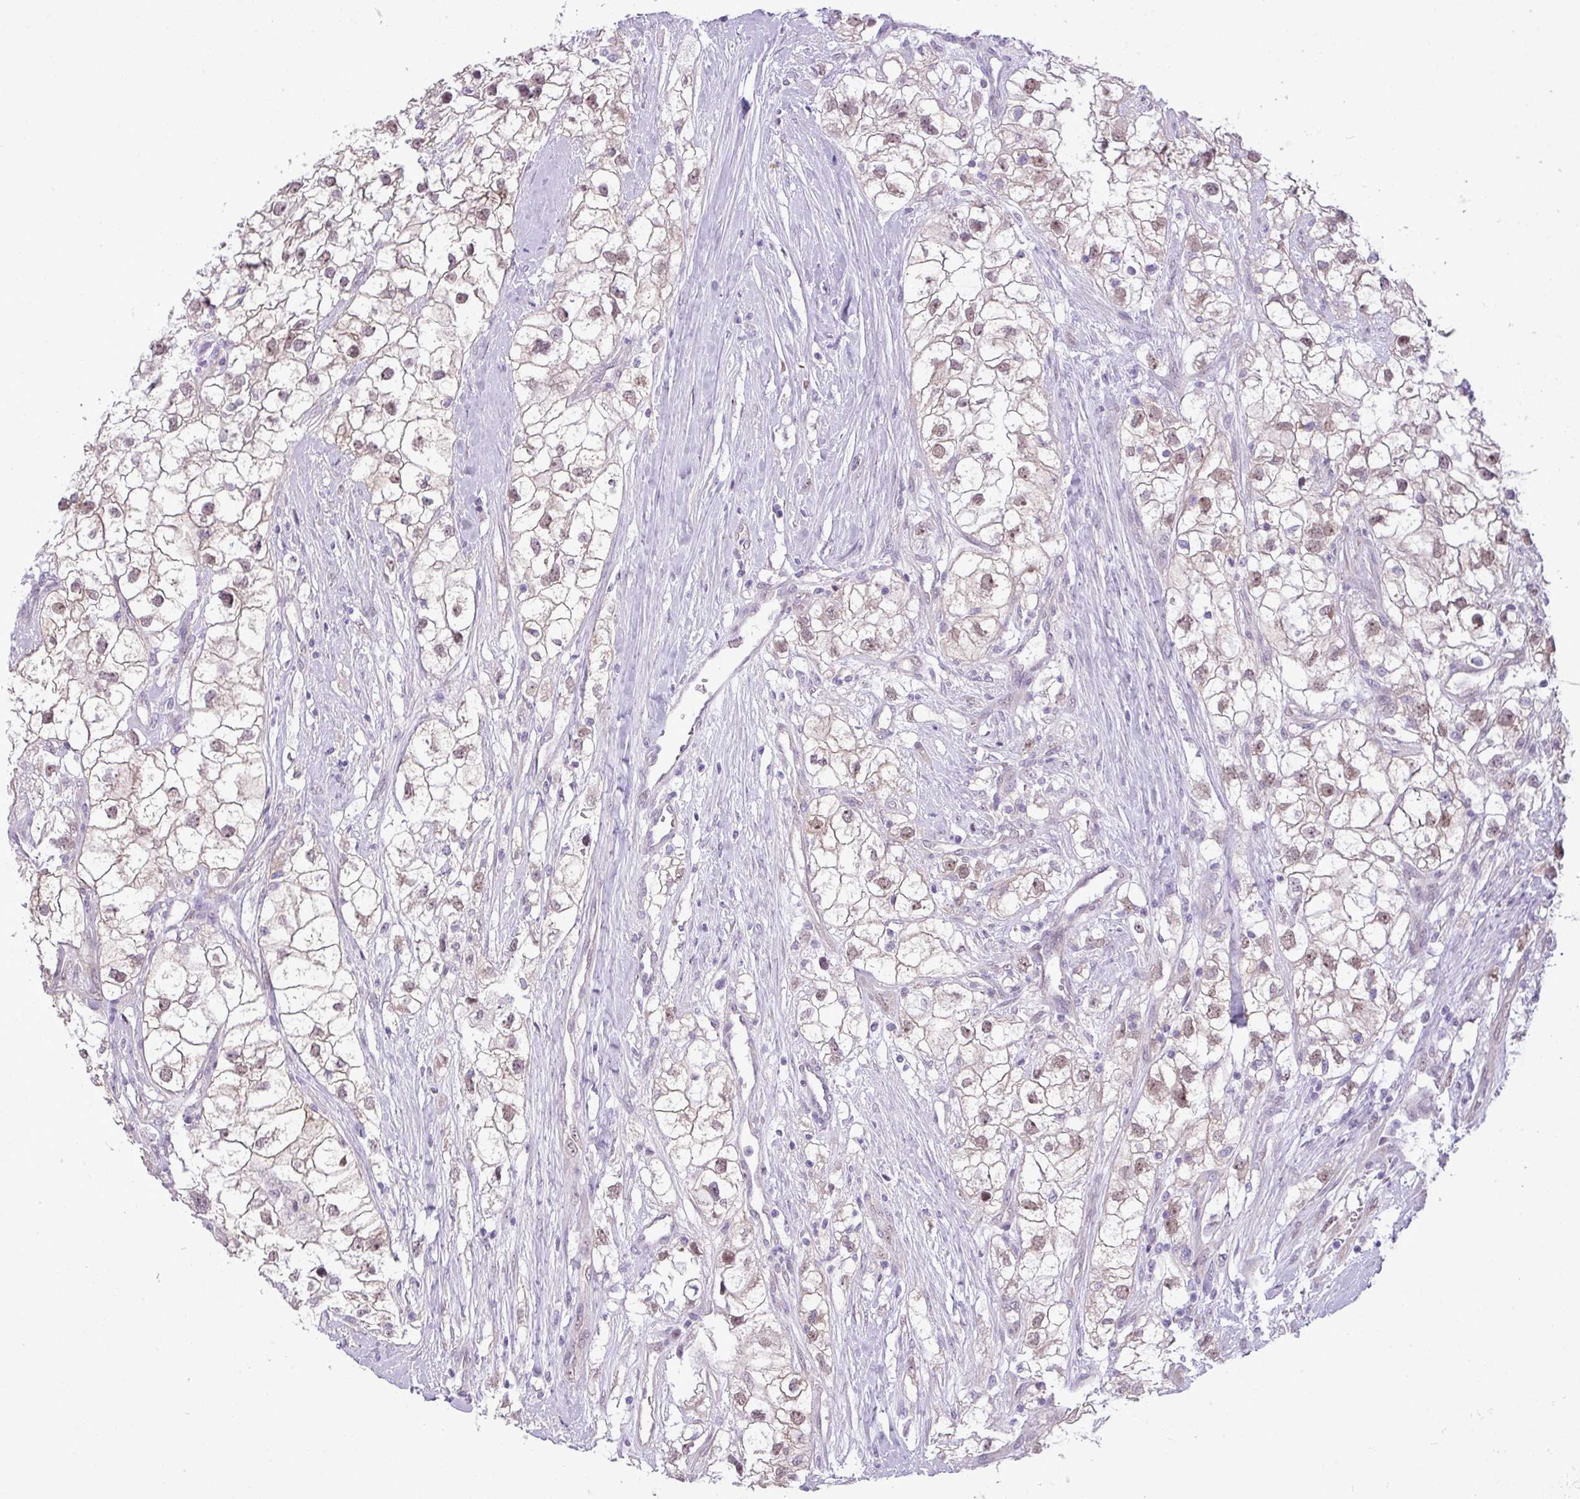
{"staining": {"intensity": "moderate", "quantity": "<25%", "location": "nuclear"}, "tissue": "renal cancer", "cell_type": "Tumor cells", "image_type": "cancer", "snomed": [{"axis": "morphology", "description": "Adenocarcinoma, NOS"}, {"axis": "topography", "description": "Kidney"}], "caption": "Immunohistochemical staining of human renal adenocarcinoma demonstrates moderate nuclear protein expression in approximately <25% of tumor cells. (DAB (3,3'-diaminobenzidine) = brown stain, brightfield microscopy at high magnification).", "gene": "MAK16", "patient": {"sex": "male", "age": 59}}